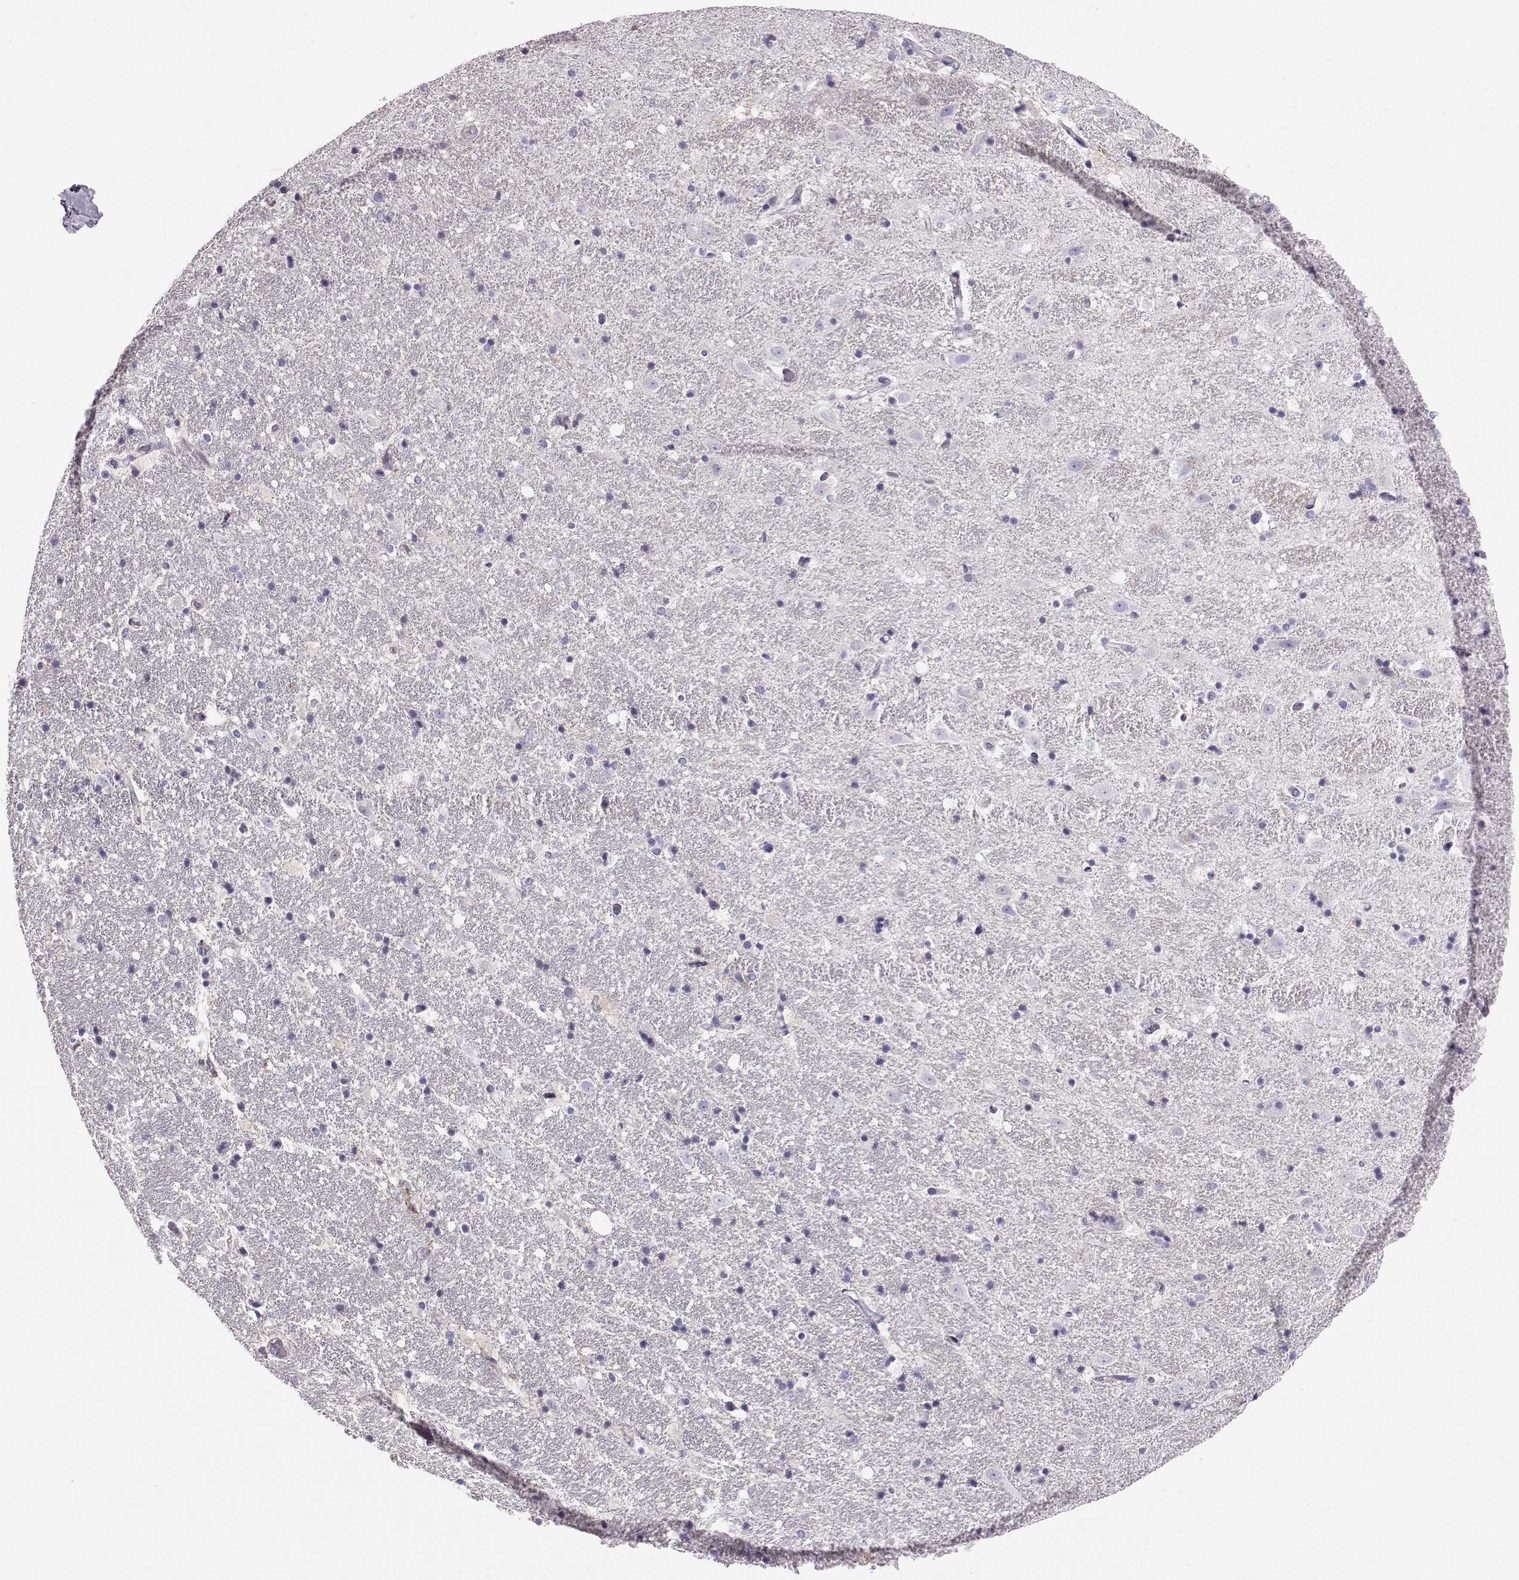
{"staining": {"intensity": "negative", "quantity": "none", "location": "none"}, "tissue": "hippocampus", "cell_type": "Glial cells", "image_type": "normal", "snomed": [{"axis": "morphology", "description": "Normal tissue, NOS"}, {"axis": "topography", "description": "Hippocampus"}], "caption": "Immunohistochemical staining of normal human hippocampus exhibits no significant expression in glial cells. Brightfield microscopy of immunohistochemistry (IHC) stained with DAB (brown) and hematoxylin (blue), captured at high magnification.", "gene": "GPR26", "patient": {"sex": "male", "age": 49}}